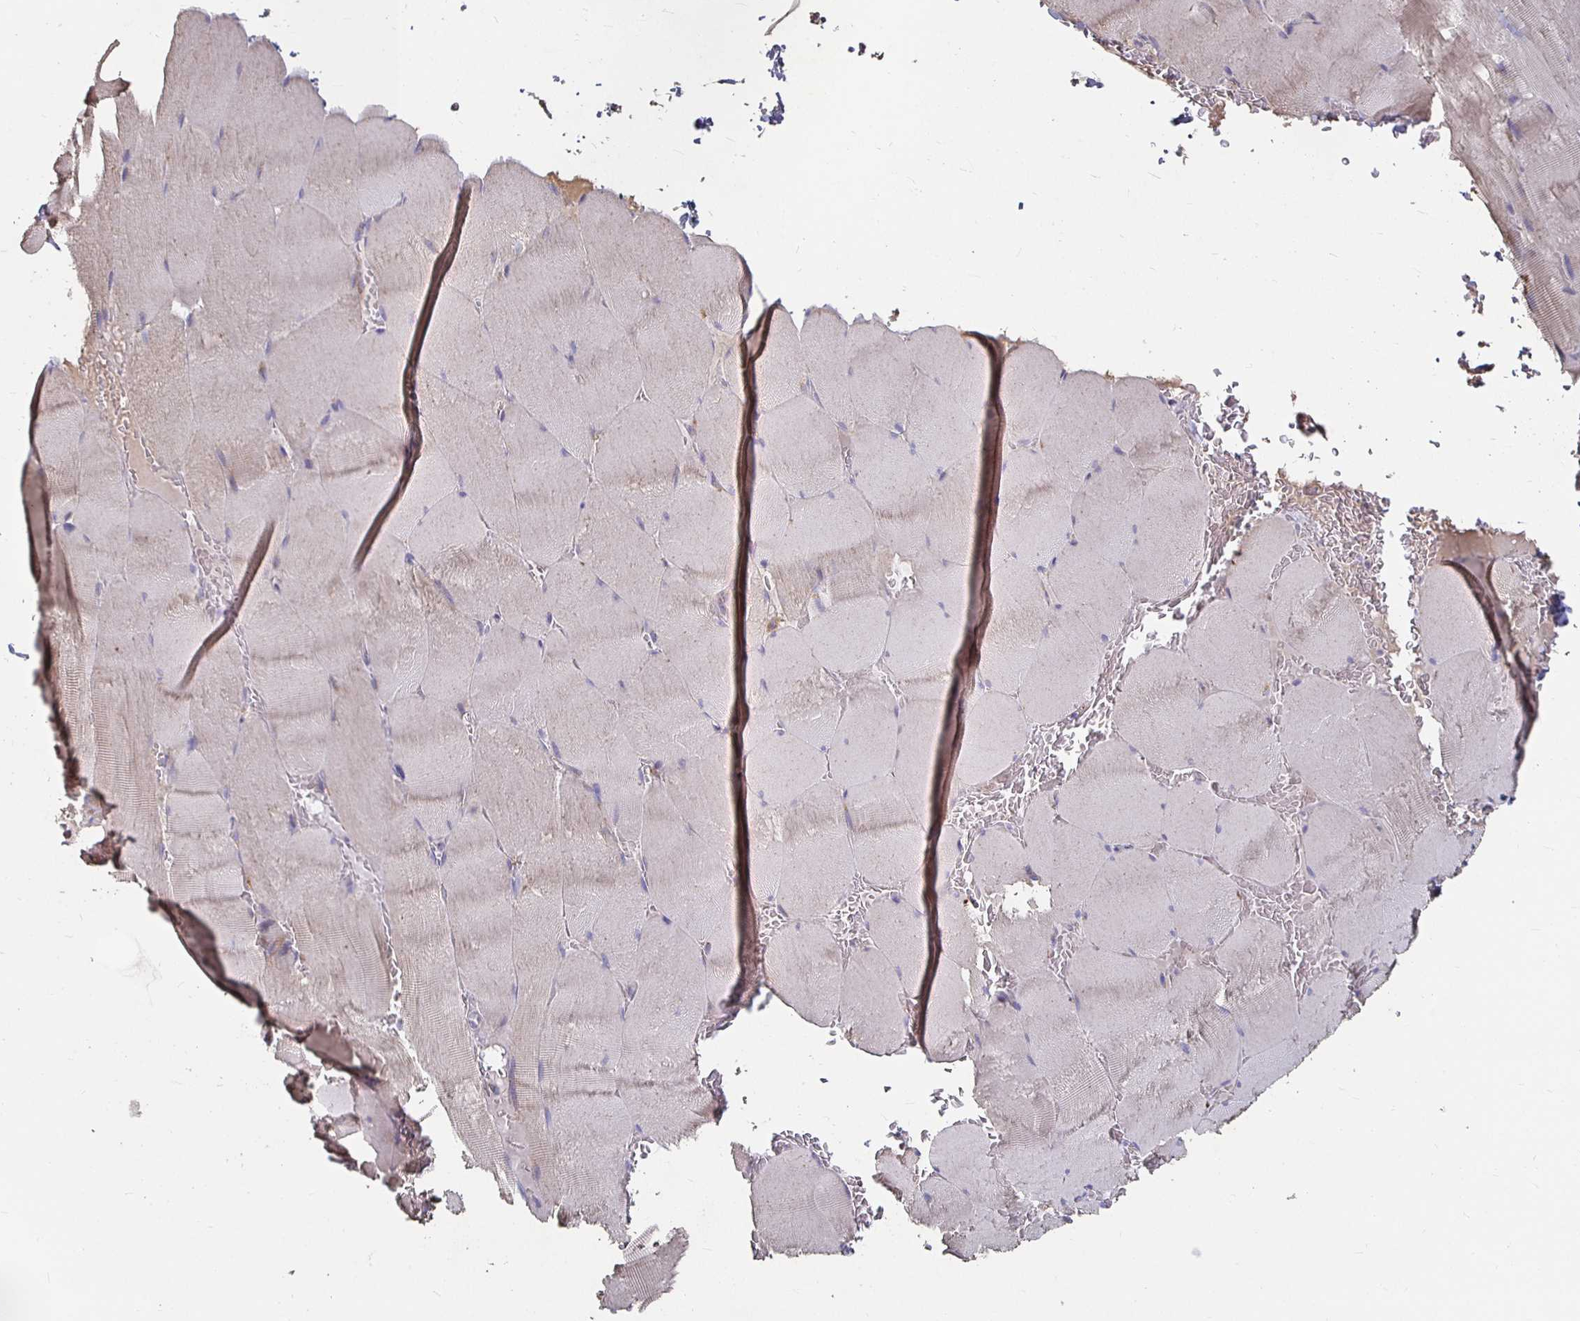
{"staining": {"intensity": "weak", "quantity": "<25%", "location": "cytoplasmic/membranous"}, "tissue": "skeletal muscle", "cell_type": "Myocytes", "image_type": "normal", "snomed": [{"axis": "morphology", "description": "Normal tissue, NOS"}, {"axis": "topography", "description": "Skeletal muscle"}, {"axis": "topography", "description": "Head-Neck"}], "caption": "This is a photomicrograph of immunohistochemistry (IHC) staining of benign skeletal muscle, which shows no expression in myocytes.", "gene": "RNF144B", "patient": {"sex": "male", "age": 66}}